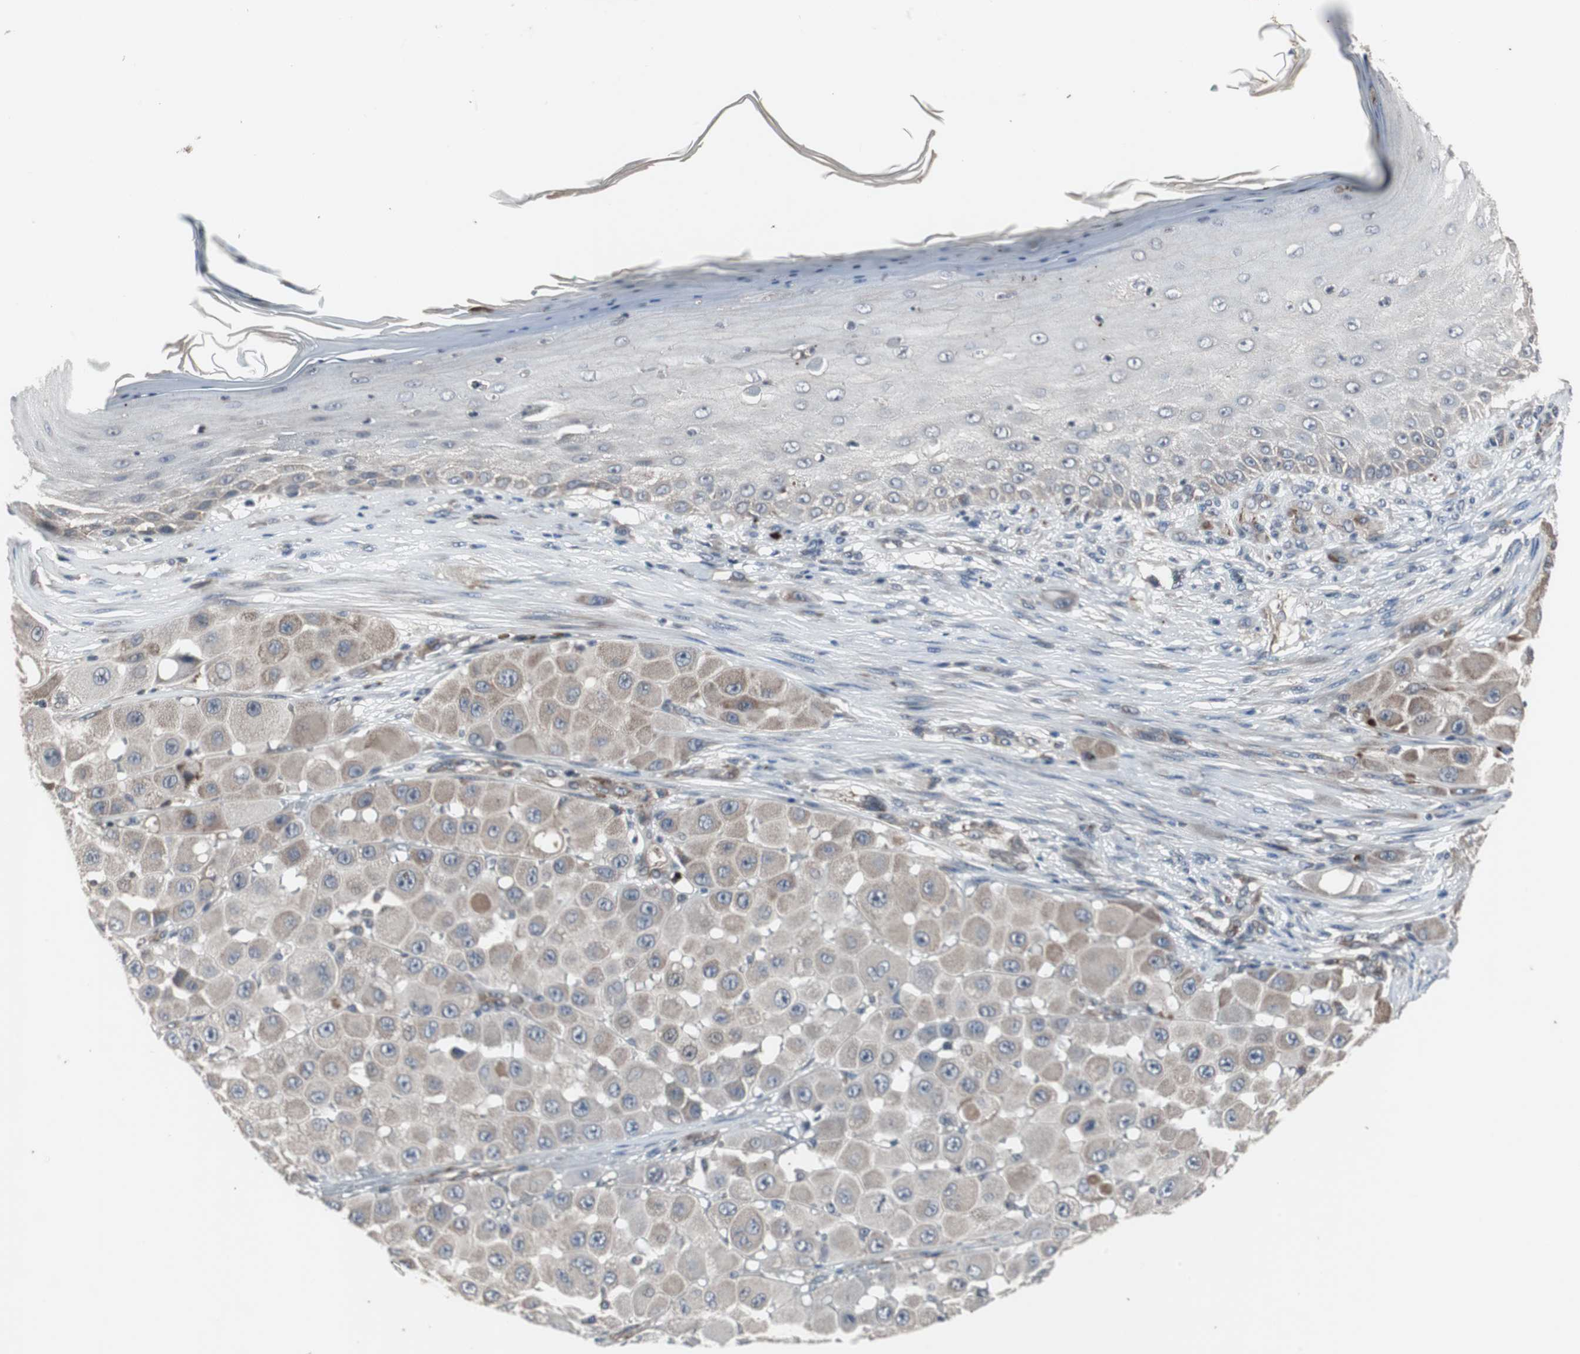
{"staining": {"intensity": "weak", "quantity": "25%-75%", "location": "cytoplasmic/membranous"}, "tissue": "melanoma", "cell_type": "Tumor cells", "image_type": "cancer", "snomed": [{"axis": "morphology", "description": "Malignant melanoma, NOS"}, {"axis": "topography", "description": "Skin"}], "caption": "Malignant melanoma stained with a protein marker reveals weak staining in tumor cells.", "gene": "CRADD", "patient": {"sex": "female", "age": 81}}